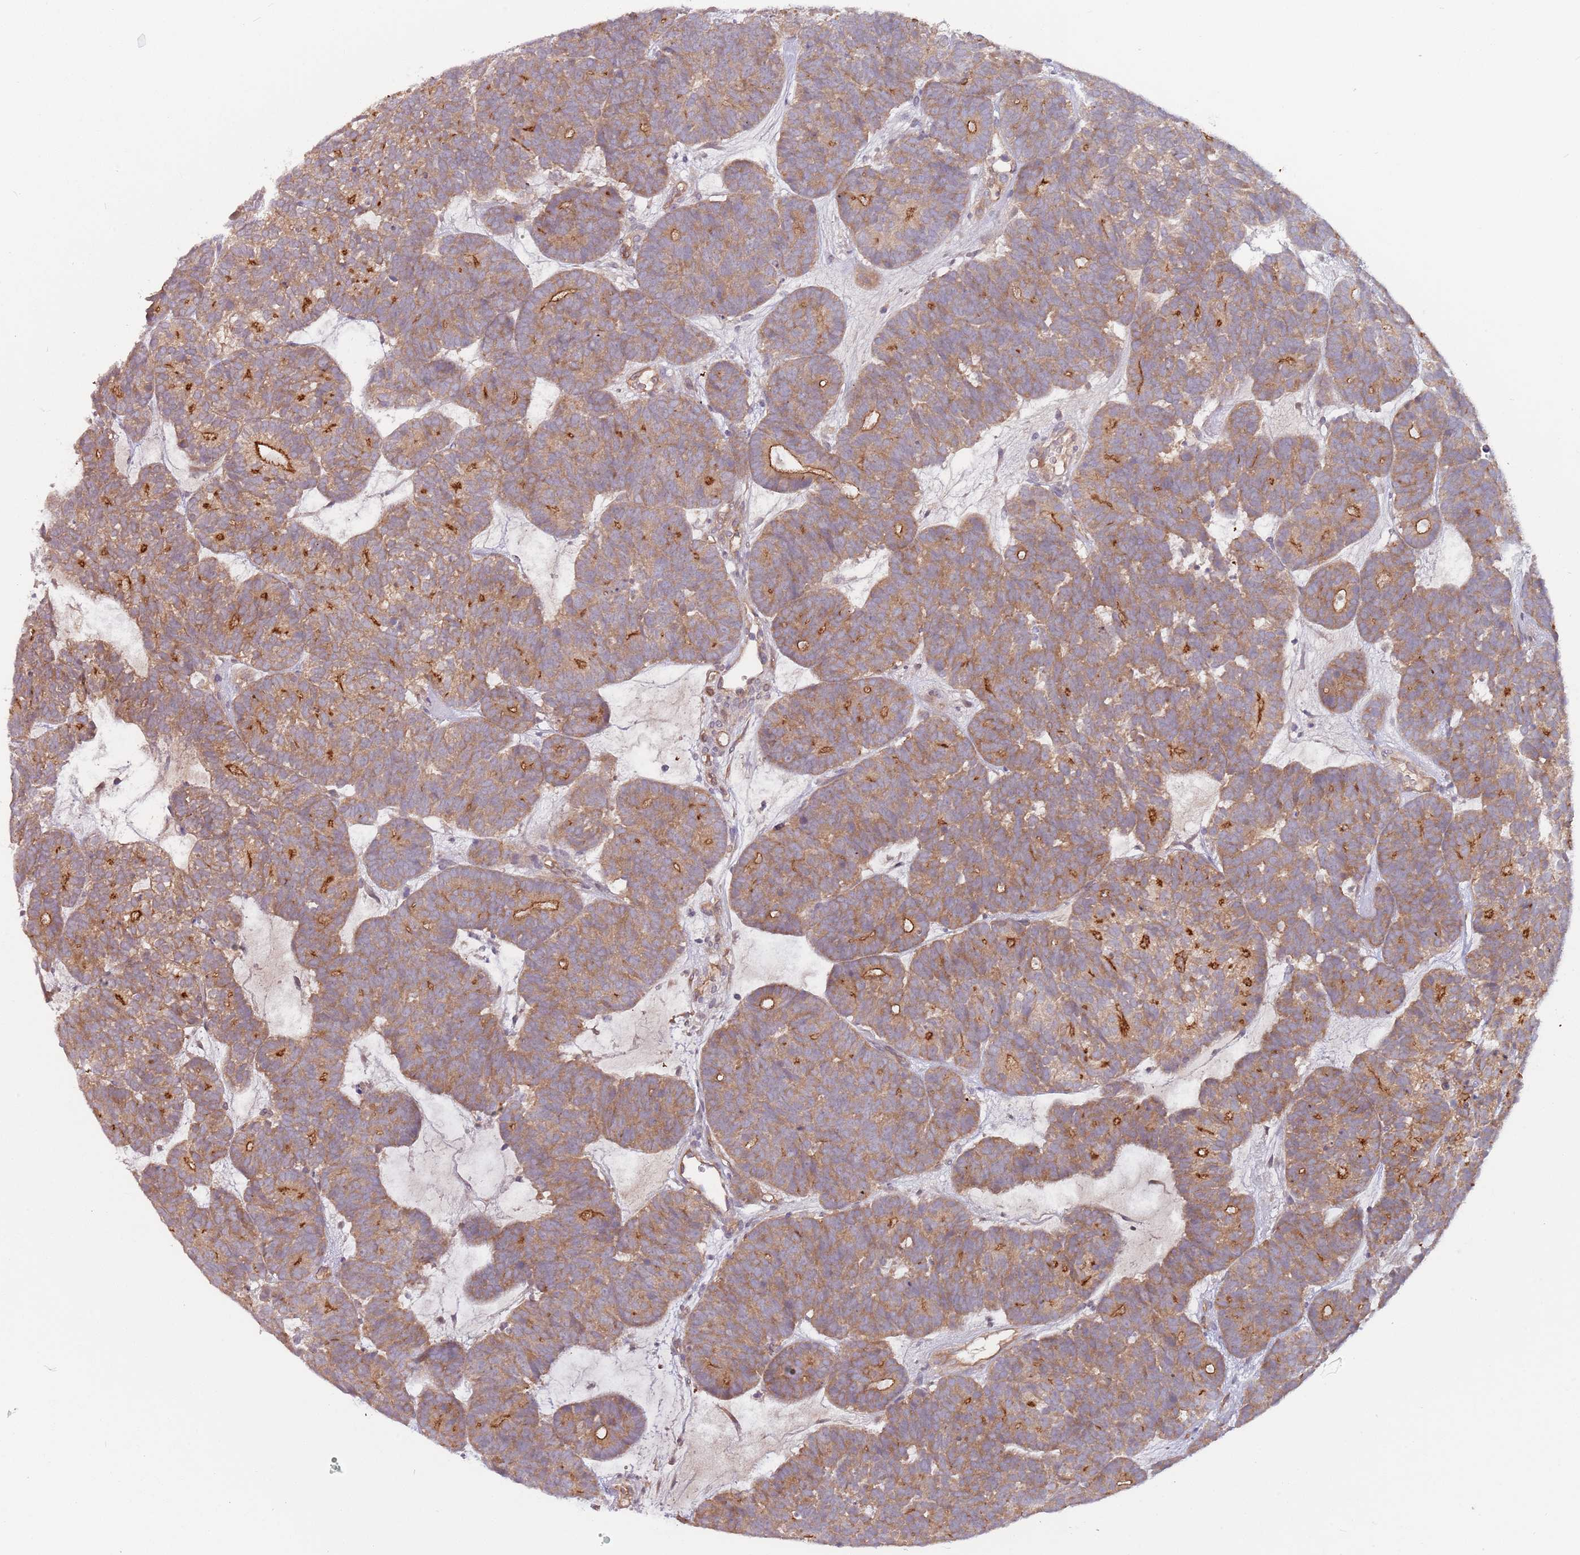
{"staining": {"intensity": "moderate", "quantity": ">75%", "location": "cytoplasmic/membranous"}, "tissue": "head and neck cancer", "cell_type": "Tumor cells", "image_type": "cancer", "snomed": [{"axis": "morphology", "description": "Adenocarcinoma, NOS"}, {"axis": "topography", "description": "Head-Neck"}], "caption": "DAB (3,3'-diaminobenzidine) immunohistochemical staining of human head and neck cancer demonstrates moderate cytoplasmic/membranous protein staining in about >75% of tumor cells.", "gene": "SAV1", "patient": {"sex": "female", "age": 81}}